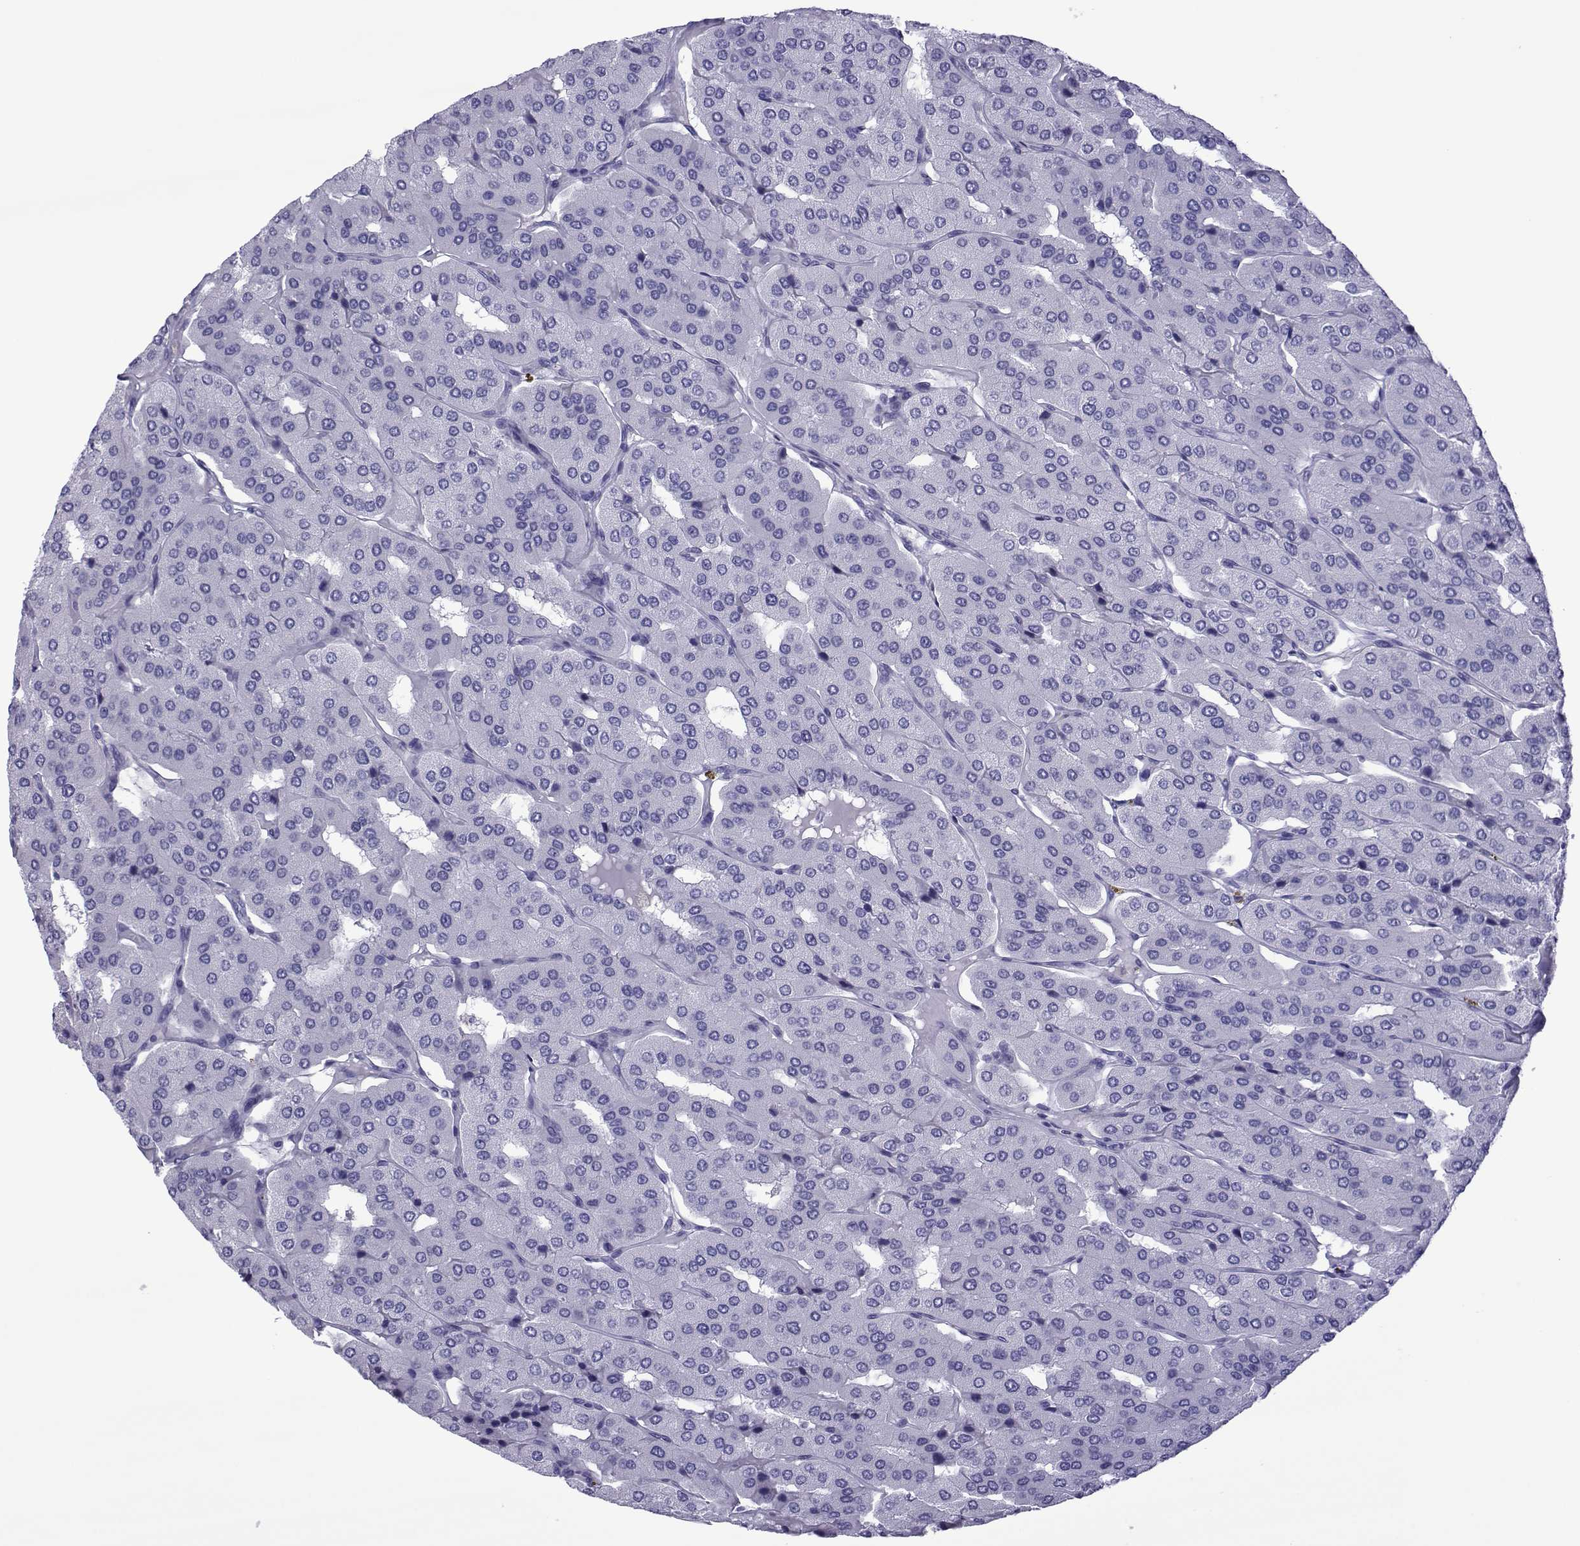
{"staining": {"intensity": "negative", "quantity": "none", "location": "none"}, "tissue": "parathyroid gland", "cell_type": "Glandular cells", "image_type": "normal", "snomed": [{"axis": "morphology", "description": "Normal tissue, NOS"}, {"axis": "morphology", "description": "Adenoma, NOS"}, {"axis": "topography", "description": "Parathyroid gland"}], "caption": "A photomicrograph of parathyroid gland stained for a protein shows no brown staining in glandular cells. (Brightfield microscopy of DAB (3,3'-diaminobenzidine) IHC at high magnification).", "gene": "SPANXA1", "patient": {"sex": "female", "age": 86}}